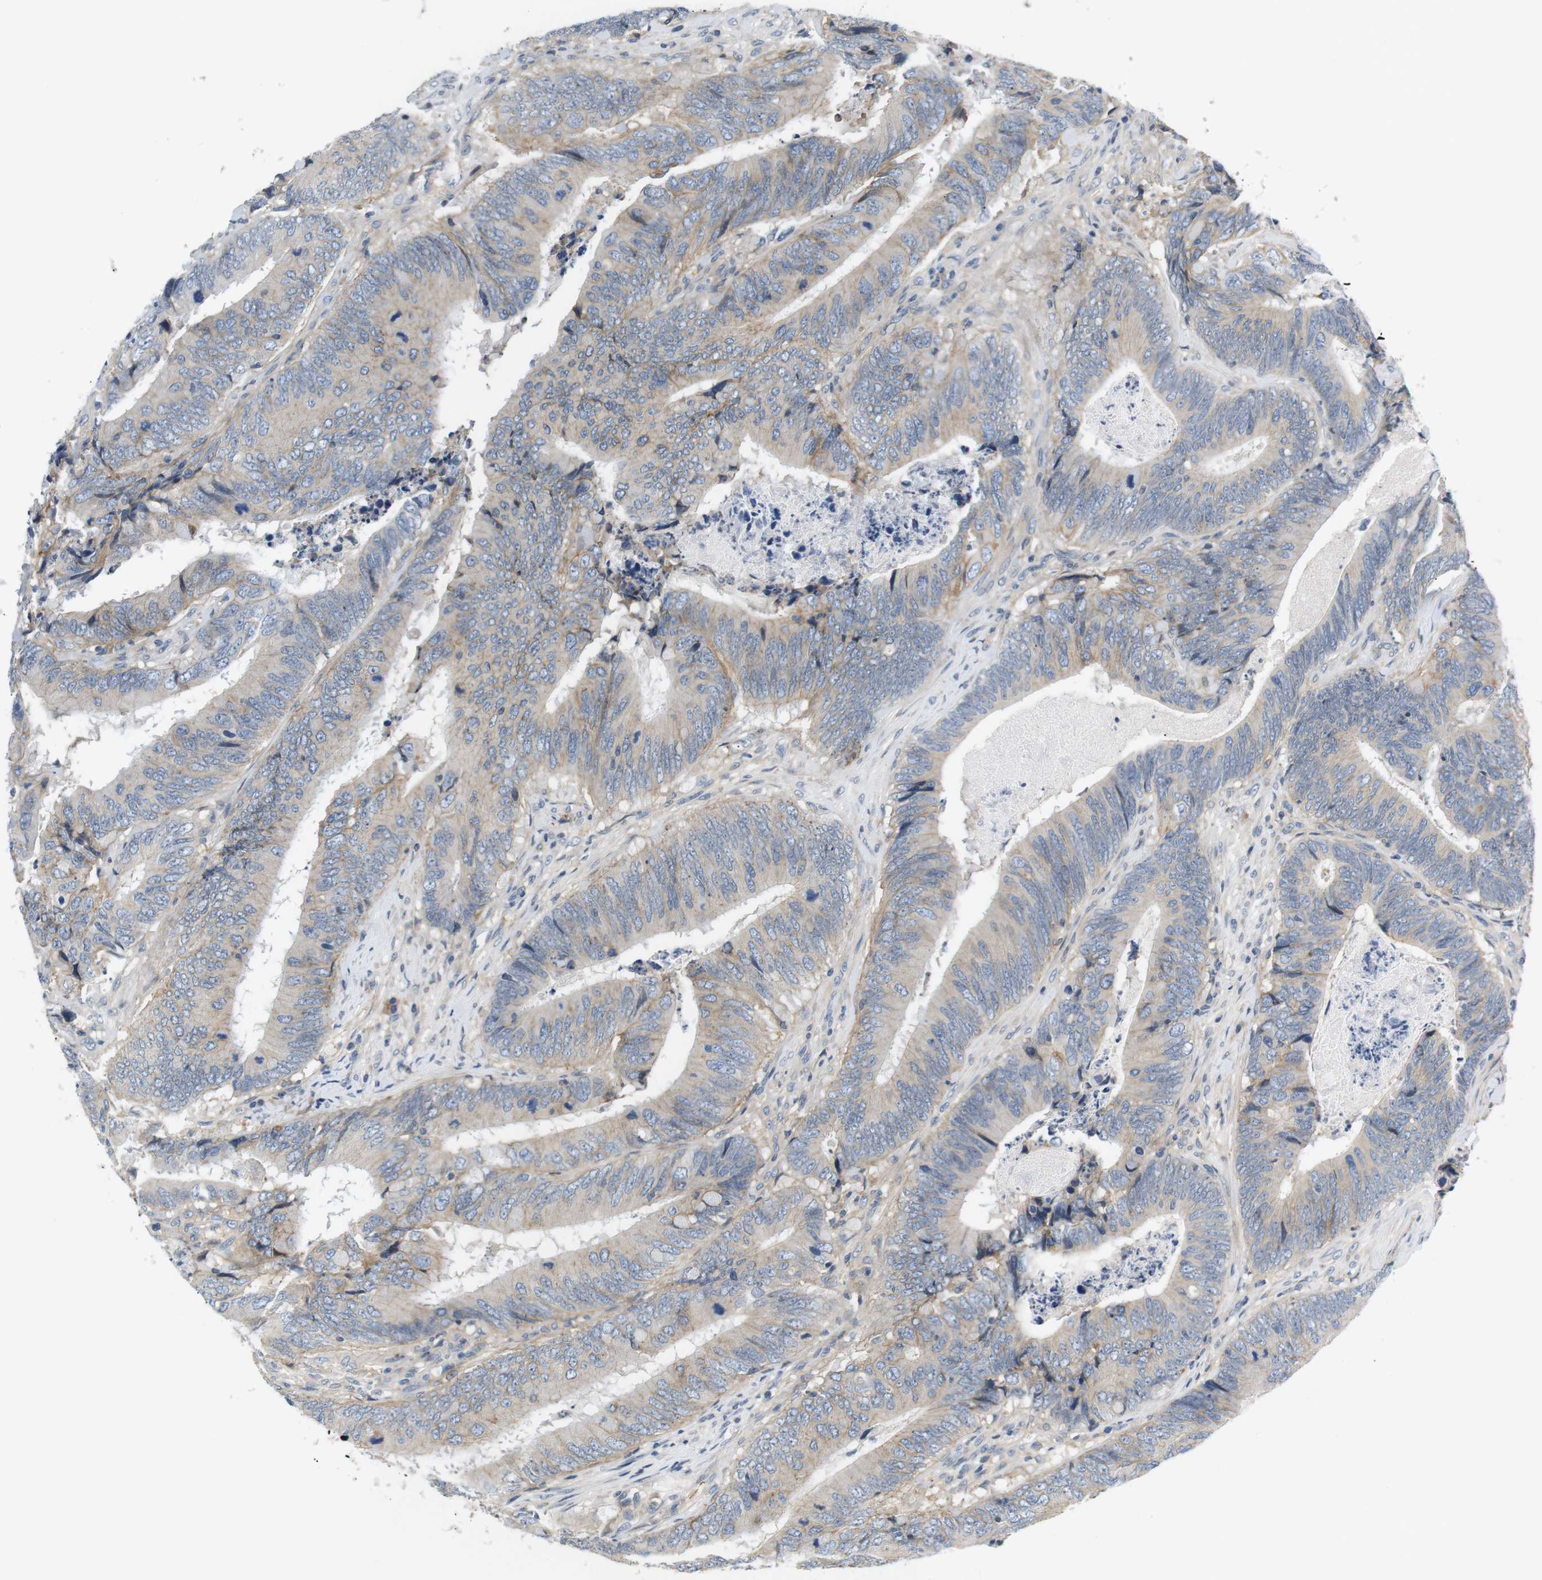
{"staining": {"intensity": "moderate", "quantity": "<25%", "location": "cytoplasmic/membranous"}, "tissue": "colorectal cancer", "cell_type": "Tumor cells", "image_type": "cancer", "snomed": [{"axis": "morphology", "description": "Normal tissue, NOS"}, {"axis": "morphology", "description": "Adenocarcinoma, NOS"}, {"axis": "topography", "description": "Colon"}], "caption": "This image demonstrates immunohistochemistry staining of human adenocarcinoma (colorectal), with low moderate cytoplasmic/membranous staining in approximately <25% of tumor cells.", "gene": "SLC30A1", "patient": {"sex": "male", "age": 56}}